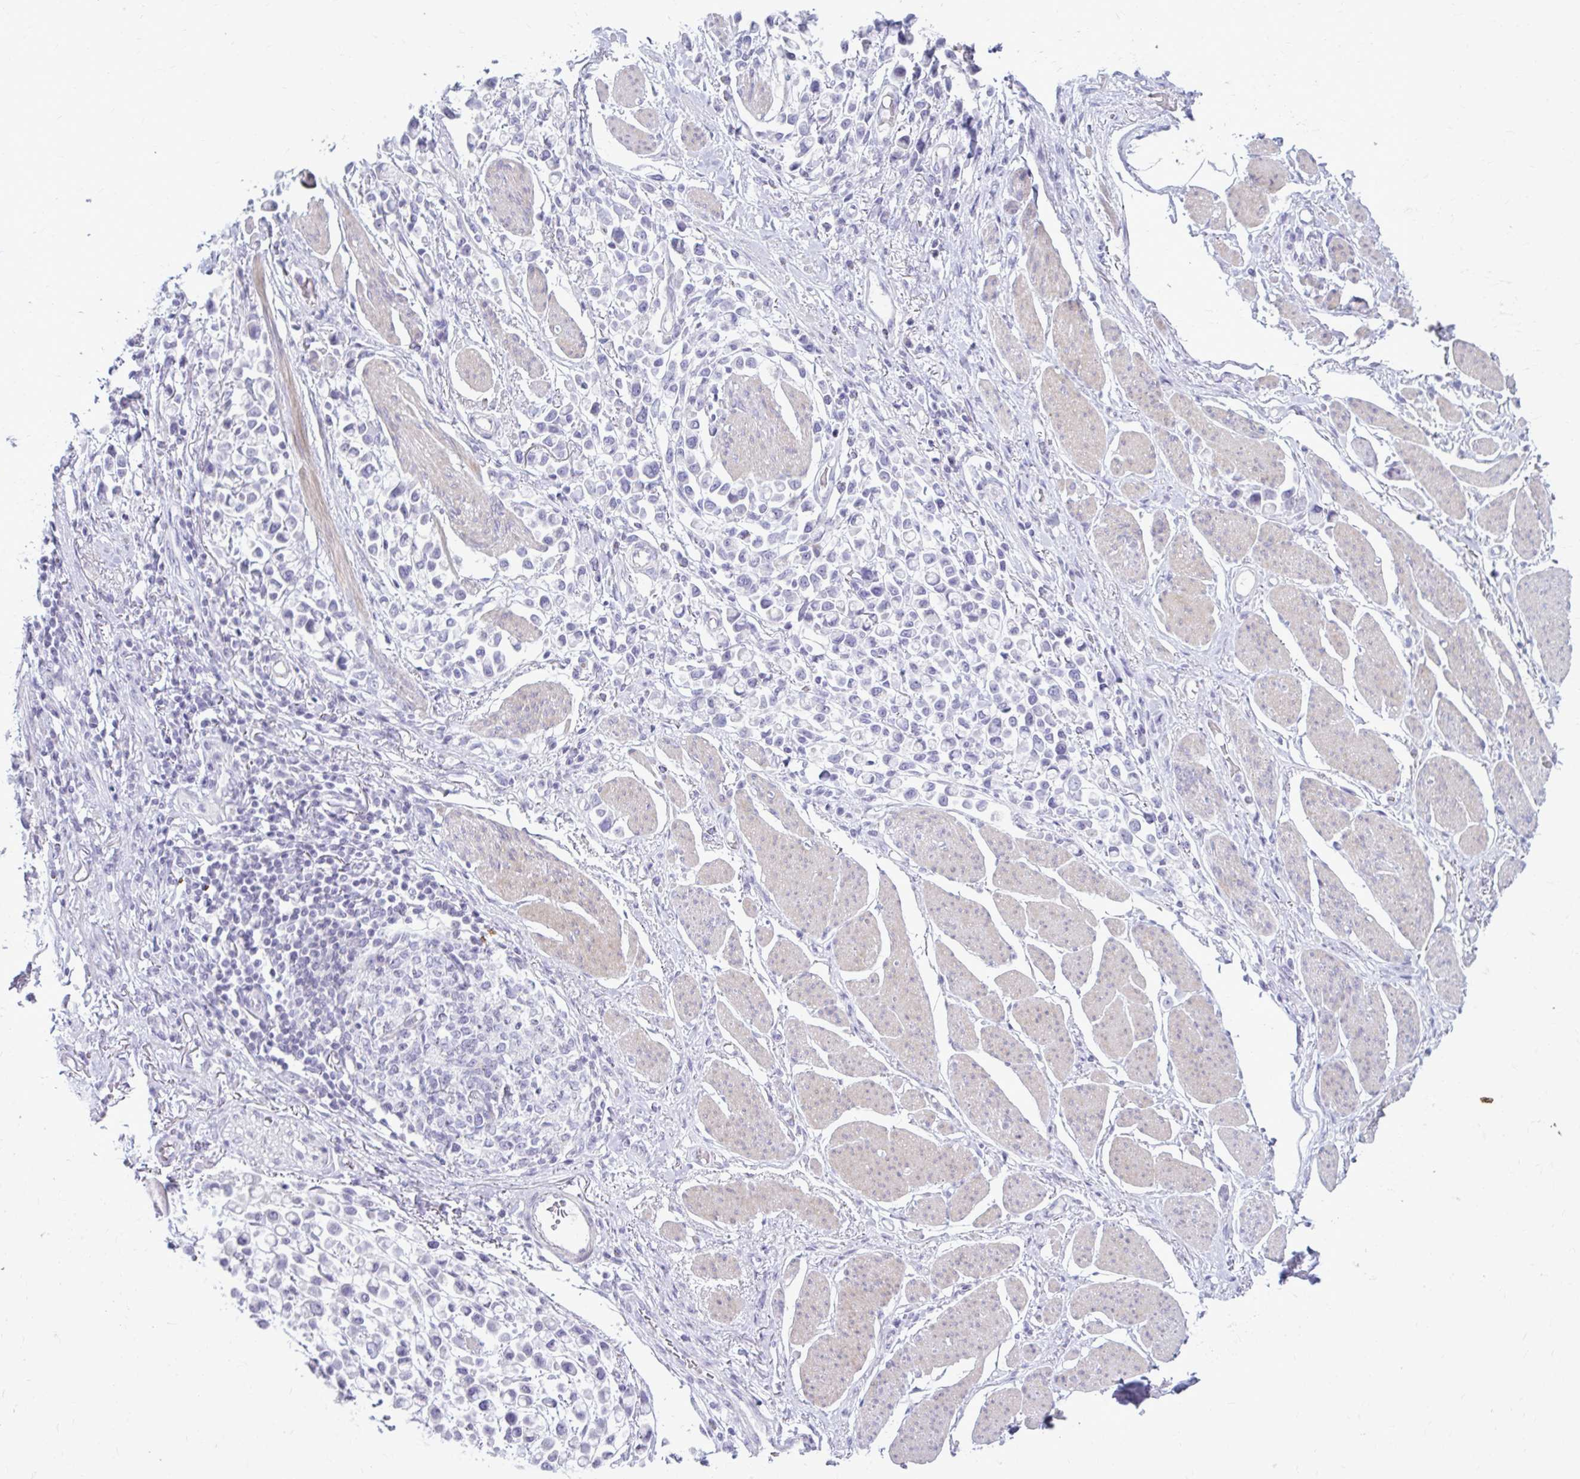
{"staining": {"intensity": "negative", "quantity": "none", "location": "none"}, "tissue": "stomach cancer", "cell_type": "Tumor cells", "image_type": "cancer", "snomed": [{"axis": "morphology", "description": "Adenocarcinoma, NOS"}, {"axis": "topography", "description": "Stomach"}], "caption": "DAB (3,3'-diaminobenzidine) immunohistochemical staining of human stomach adenocarcinoma shows no significant expression in tumor cells.", "gene": "MSMO1", "patient": {"sex": "female", "age": 81}}